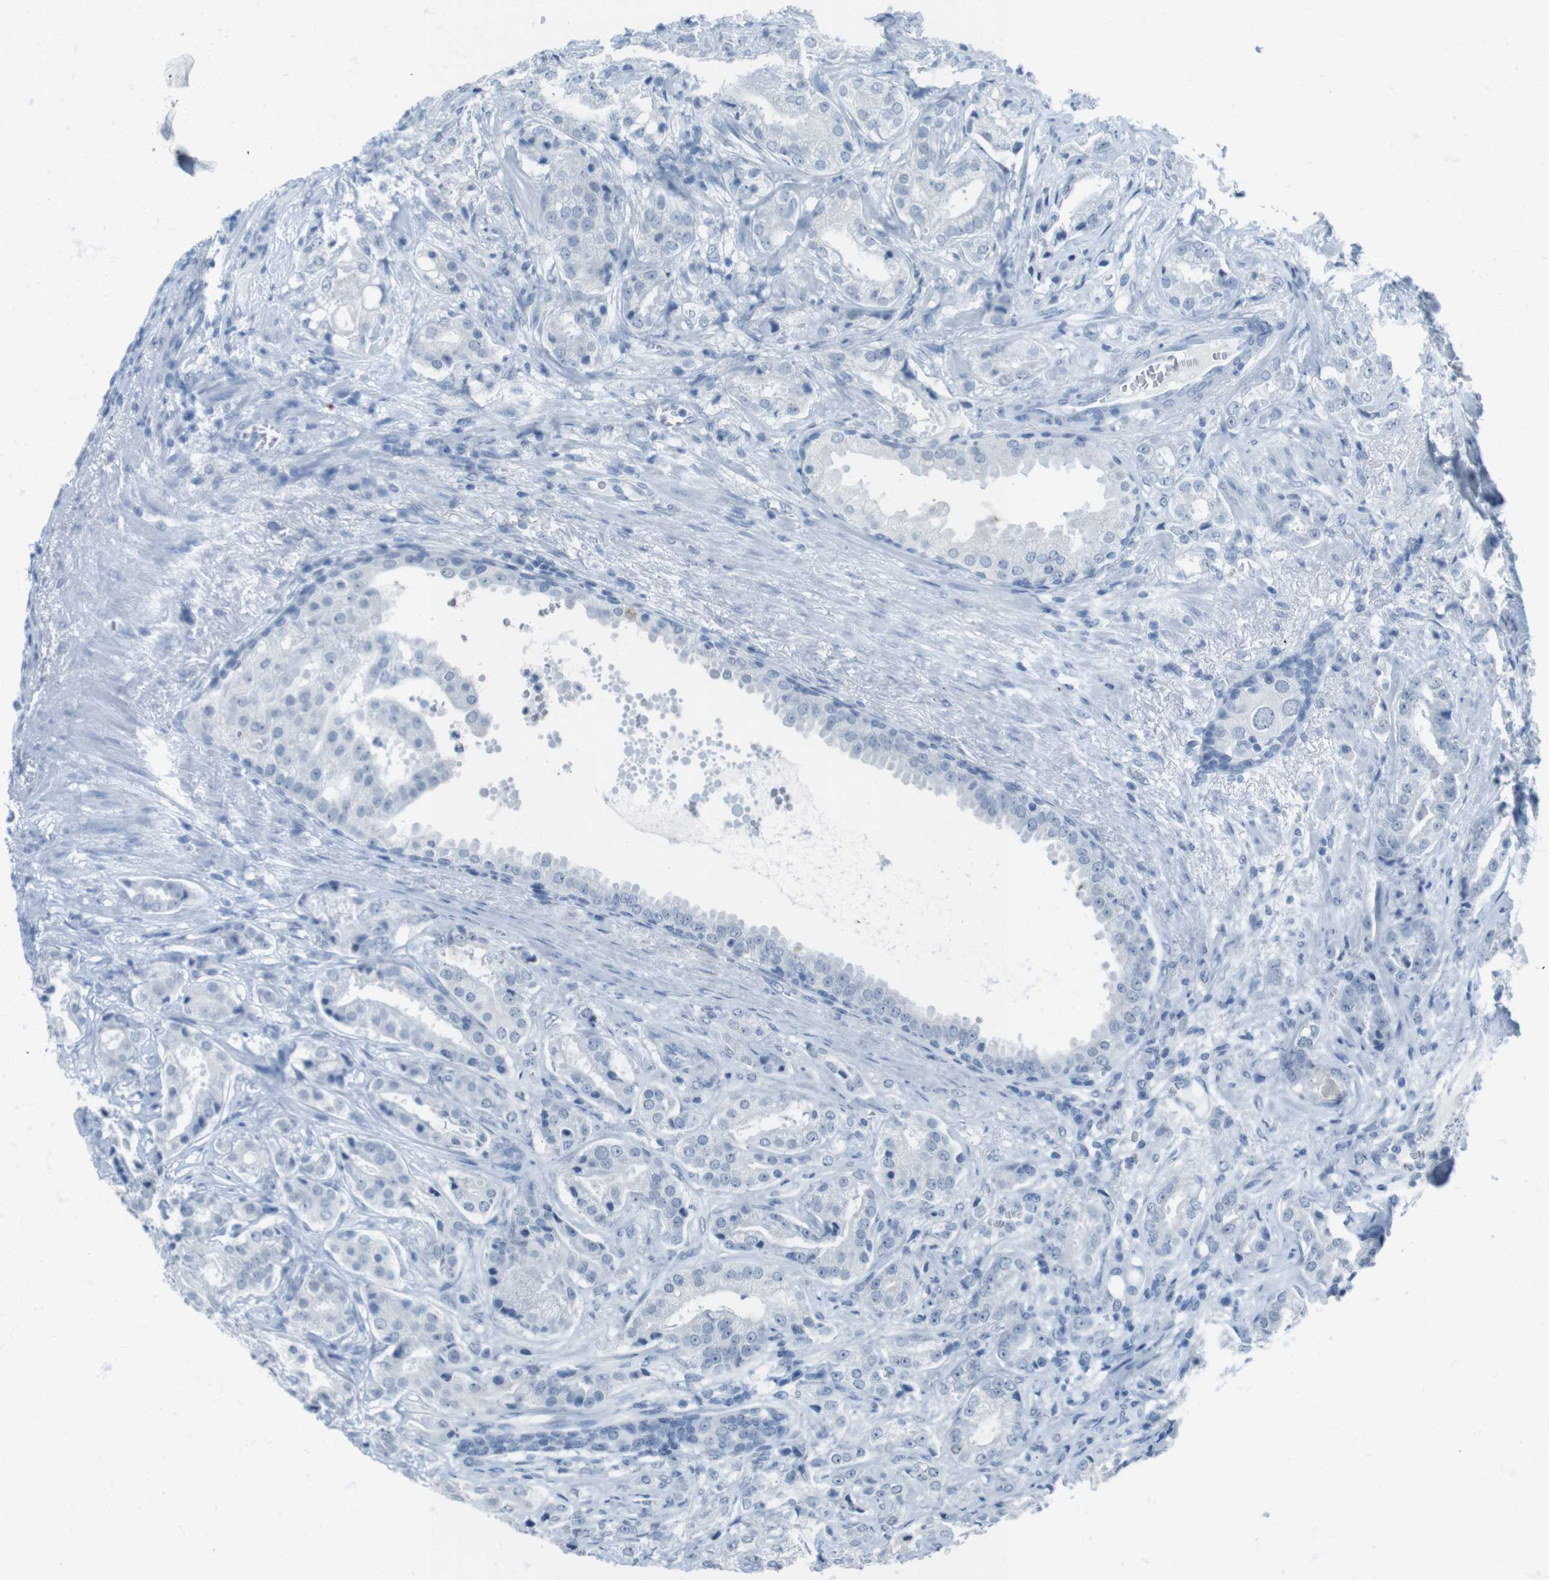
{"staining": {"intensity": "negative", "quantity": "none", "location": "none"}, "tissue": "prostate cancer", "cell_type": "Tumor cells", "image_type": "cancer", "snomed": [{"axis": "morphology", "description": "Adenocarcinoma, High grade"}, {"axis": "topography", "description": "Prostate"}], "caption": "An immunohistochemistry micrograph of prostate cancer is shown. There is no staining in tumor cells of prostate cancer. (Stains: DAB IHC with hematoxylin counter stain, Microscopy: brightfield microscopy at high magnification).", "gene": "TMEM207", "patient": {"sex": "male", "age": 64}}